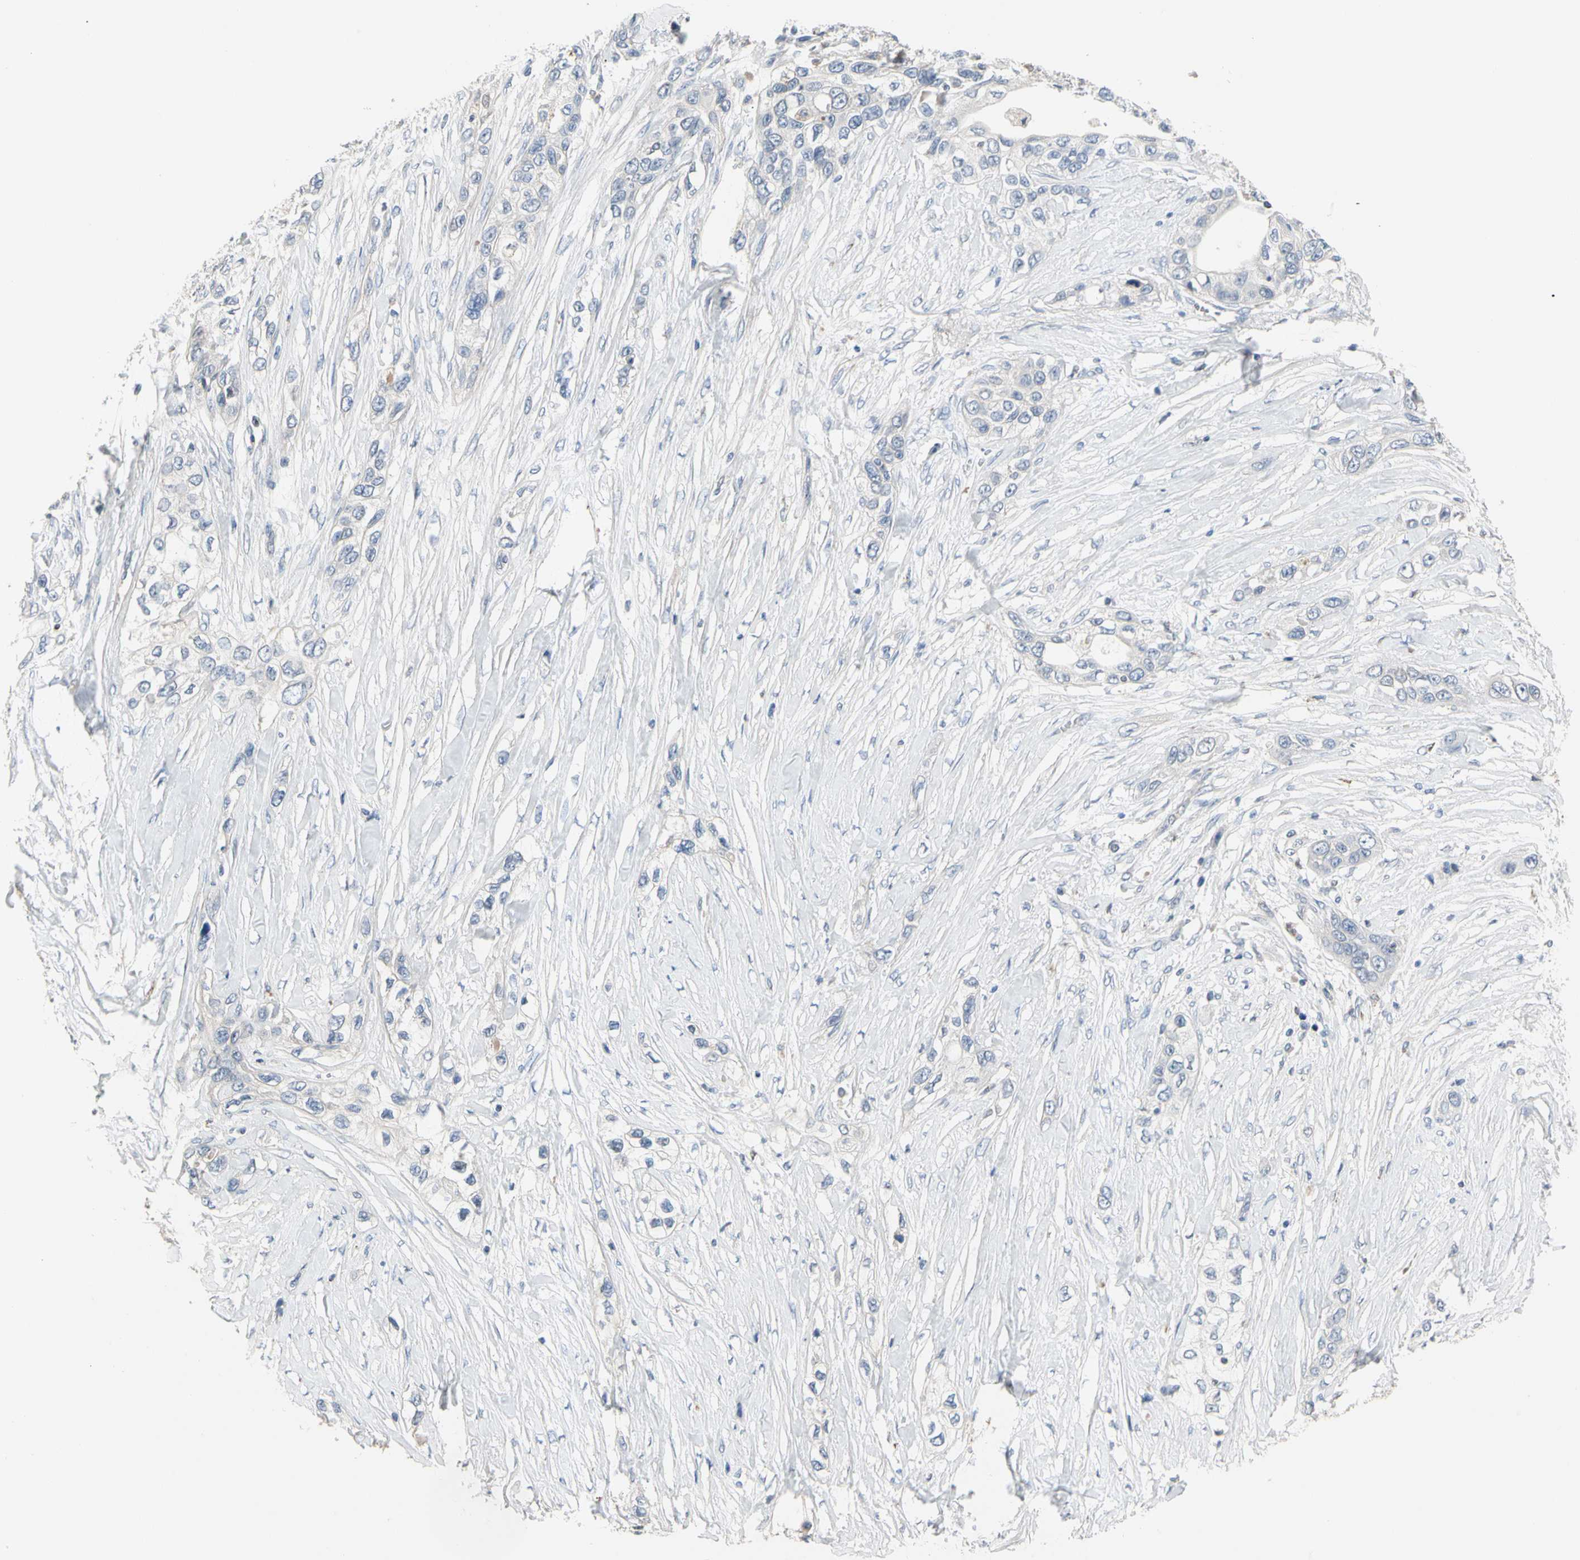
{"staining": {"intensity": "negative", "quantity": "none", "location": "none"}, "tissue": "pancreatic cancer", "cell_type": "Tumor cells", "image_type": "cancer", "snomed": [{"axis": "morphology", "description": "Adenocarcinoma, NOS"}, {"axis": "topography", "description": "Pancreas"}], "caption": "Photomicrograph shows no significant protein staining in tumor cells of pancreatic cancer.", "gene": "ADA2", "patient": {"sex": "female", "age": 70}}